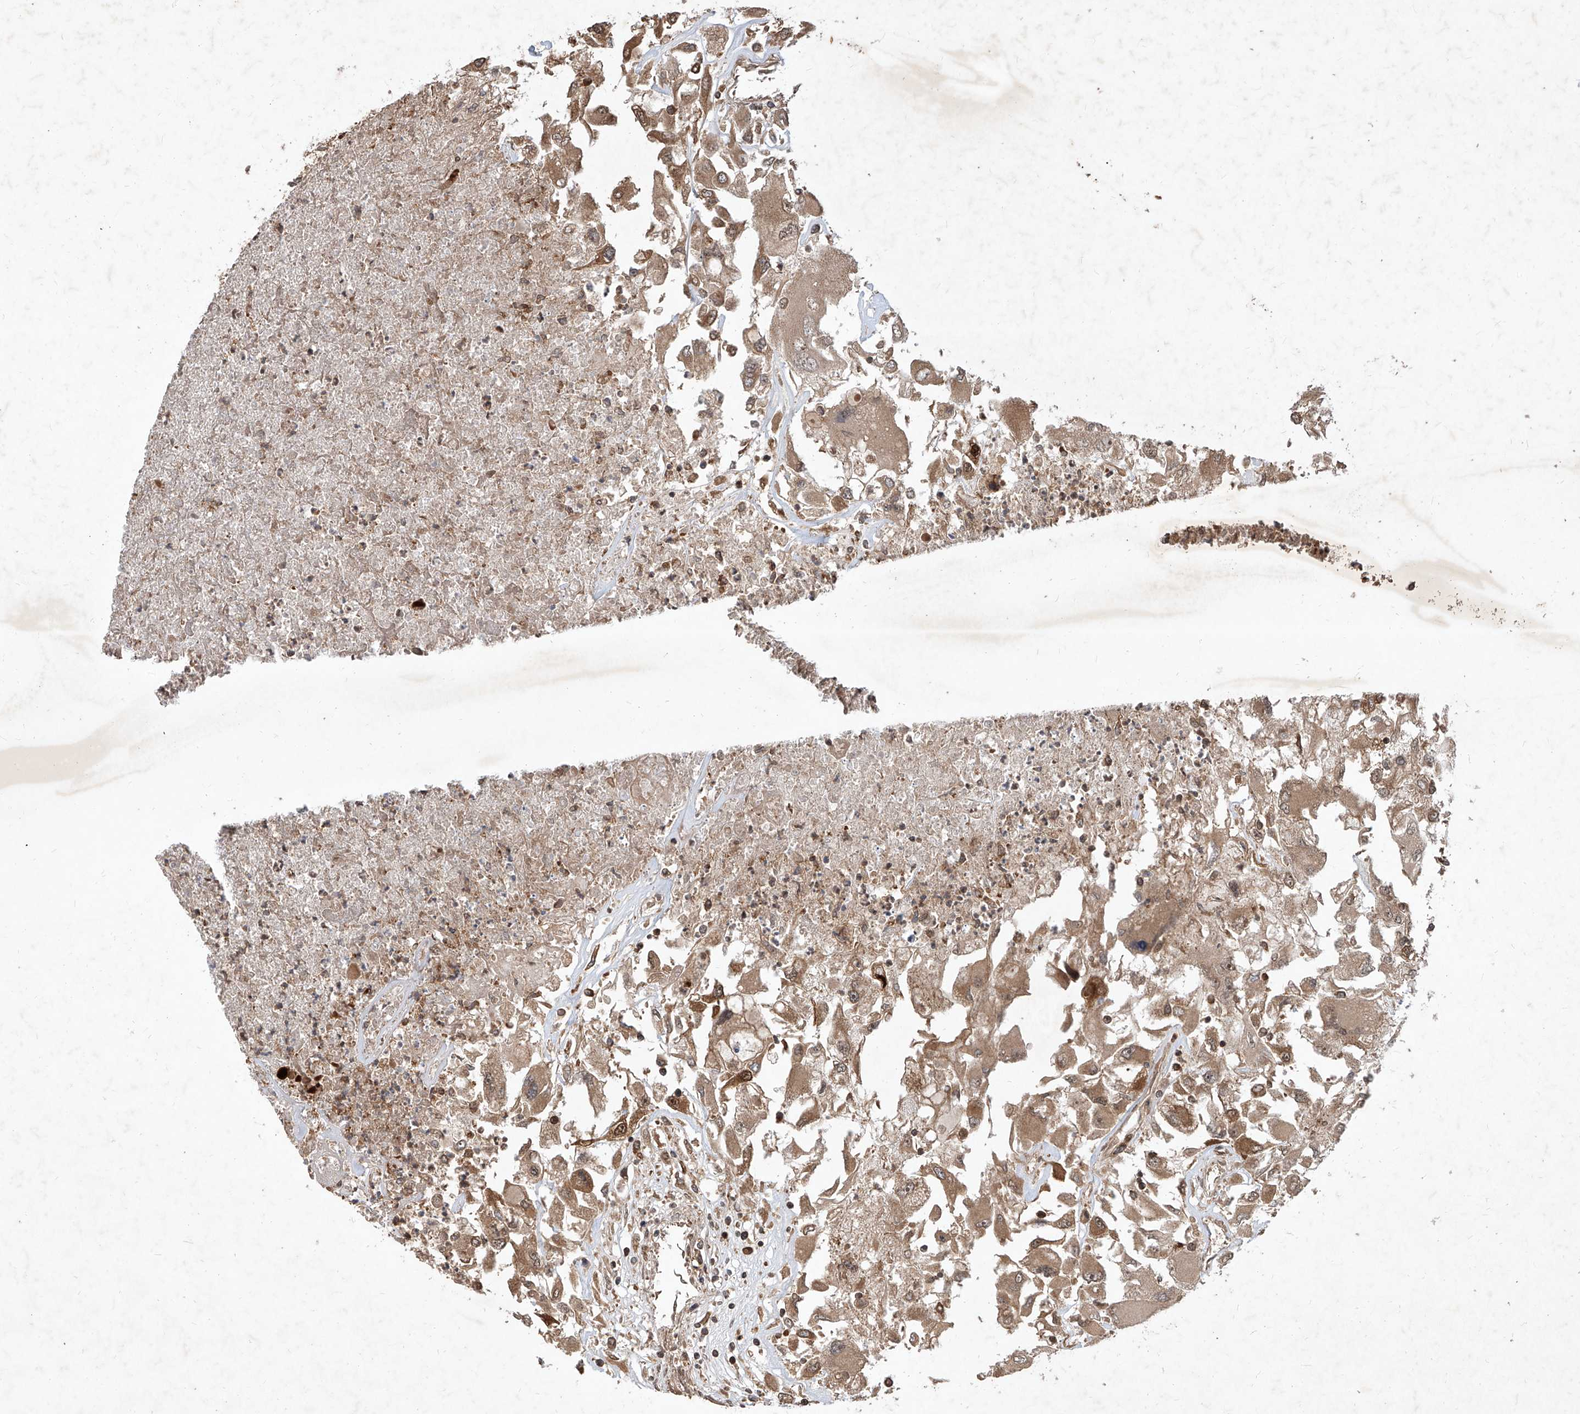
{"staining": {"intensity": "moderate", "quantity": ">75%", "location": "cytoplasmic/membranous,nuclear"}, "tissue": "renal cancer", "cell_type": "Tumor cells", "image_type": "cancer", "snomed": [{"axis": "morphology", "description": "Adenocarcinoma, NOS"}, {"axis": "topography", "description": "Kidney"}], "caption": "Immunohistochemical staining of human renal cancer (adenocarcinoma) shows moderate cytoplasmic/membranous and nuclear protein positivity in approximately >75% of tumor cells. (DAB IHC with brightfield microscopy, high magnification).", "gene": "MAGED2", "patient": {"sex": "female", "age": 52}}